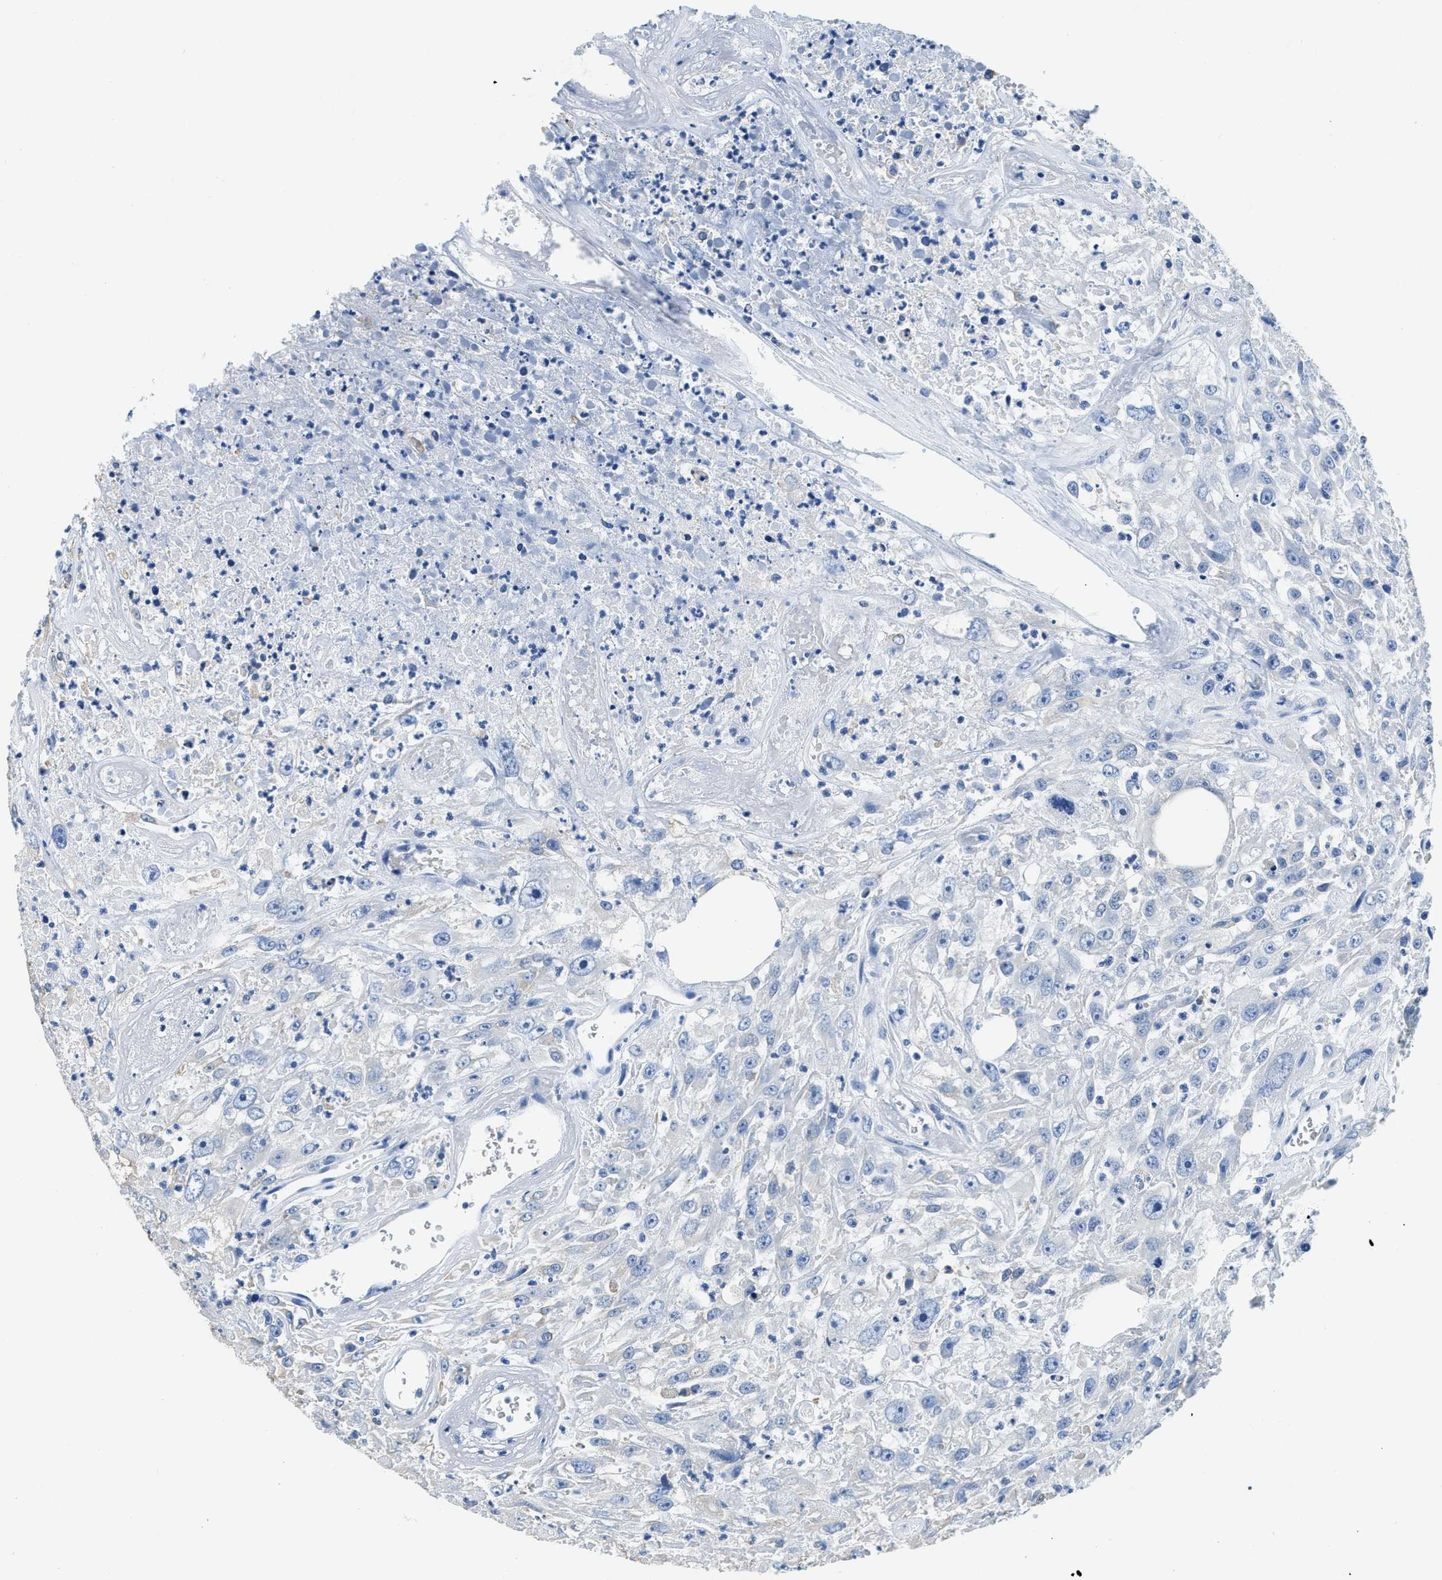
{"staining": {"intensity": "negative", "quantity": "none", "location": "none"}, "tissue": "urothelial cancer", "cell_type": "Tumor cells", "image_type": "cancer", "snomed": [{"axis": "morphology", "description": "Urothelial carcinoma, High grade"}, {"axis": "topography", "description": "Urinary bladder"}], "caption": "The micrograph displays no staining of tumor cells in high-grade urothelial carcinoma.", "gene": "ZDHHC13", "patient": {"sex": "male", "age": 46}}